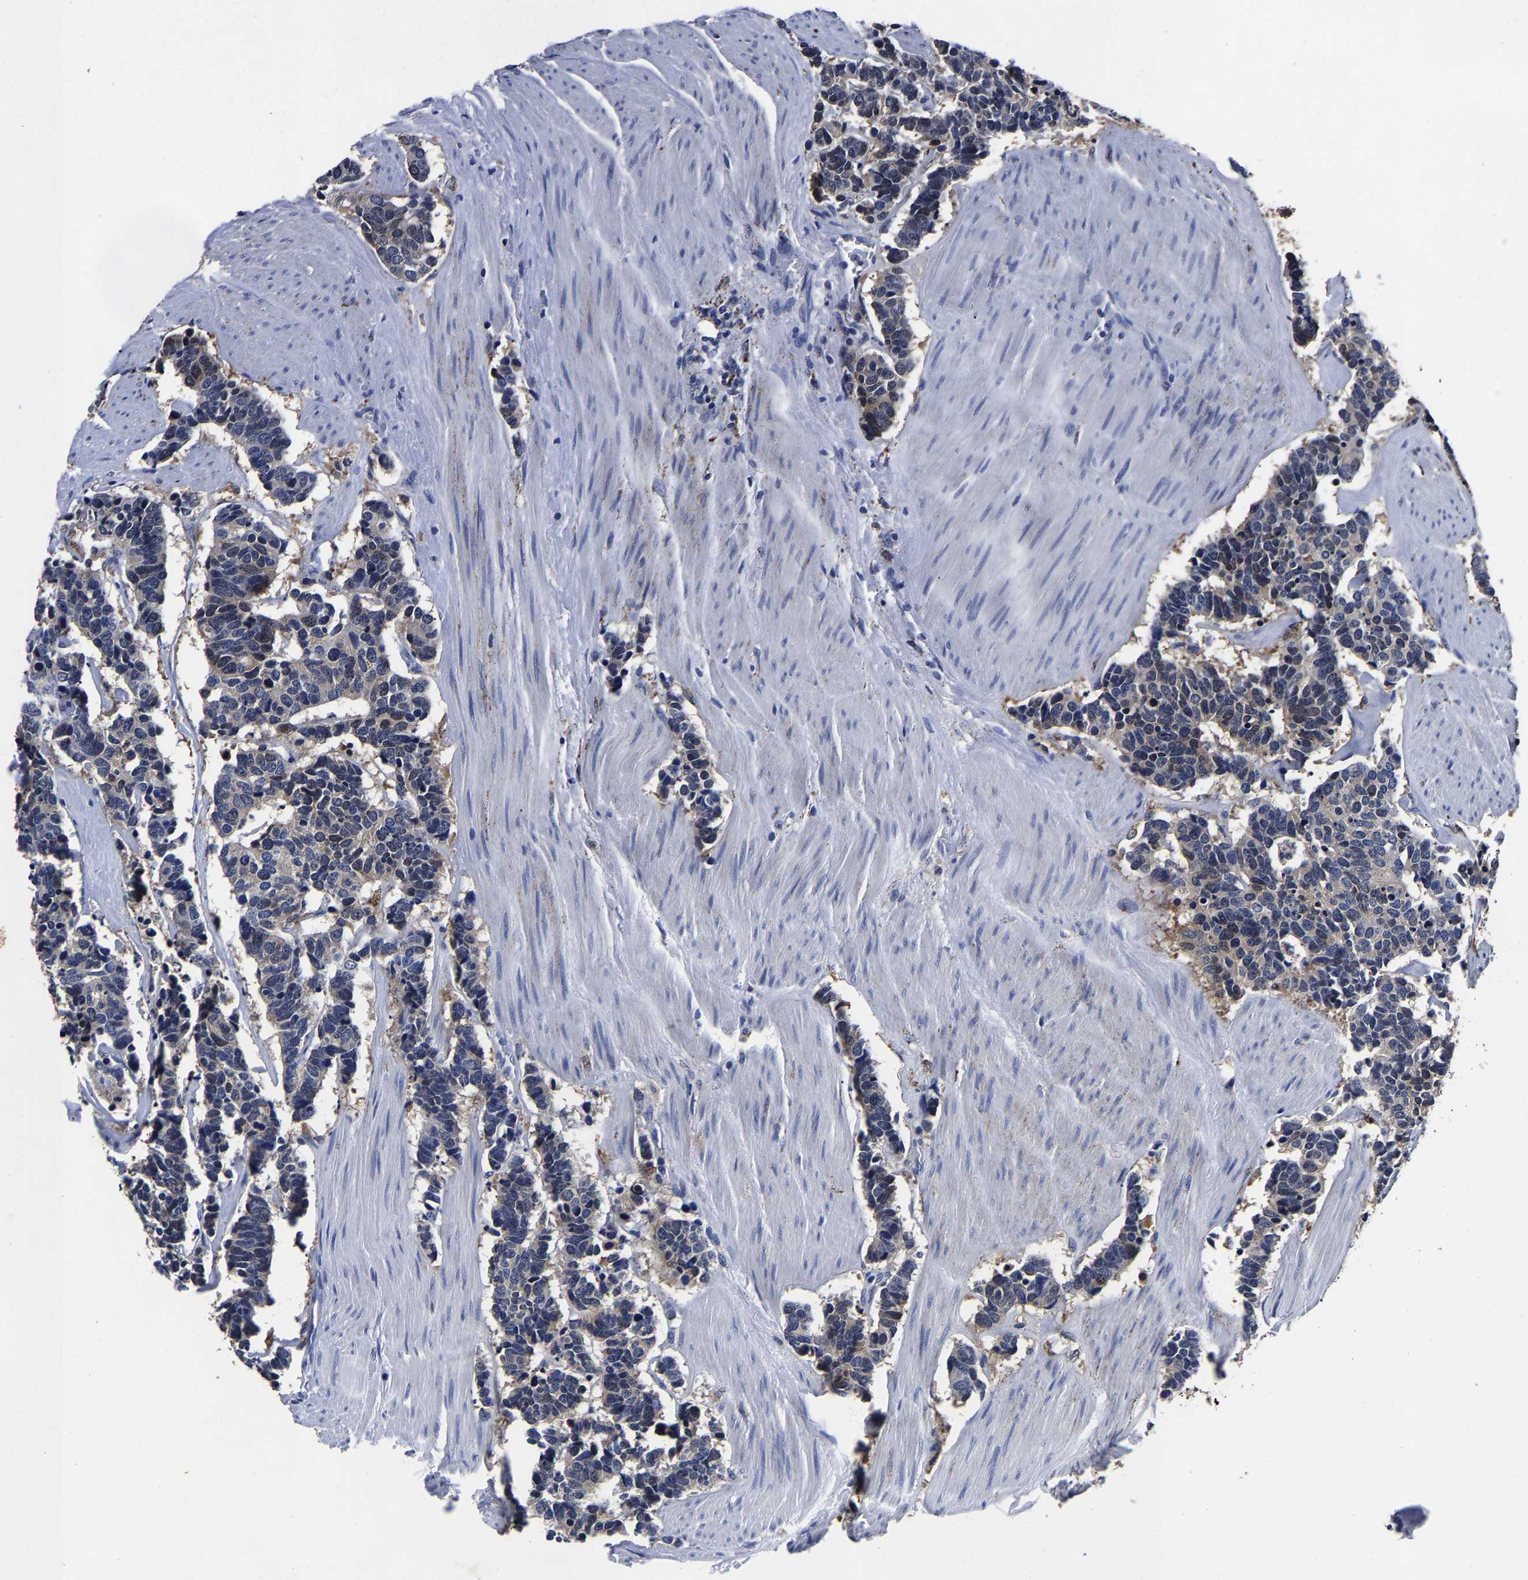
{"staining": {"intensity": "moderate", "quantity": "25%-75%", "location": "cytoplasmic/membranous"}, "tissue": "carcinoid", "cell_type": "Tumor cells", "image_type": "cancer", "snomed": [{"axis": "morphology", "description": "Carcinoma, NOS"}, {"axis": "morphology", "description": "Carcinoid, malignant, NOS"}, {"axis": "topography", "description": "Urinary bladder"}], "caption": "A brown stain highlights moderate cytoplasmic/membranous staining of a protein in human carcinoid tumor cells.", "gene": "PSPH", "patient": {"sex": "male", "age": 57}}